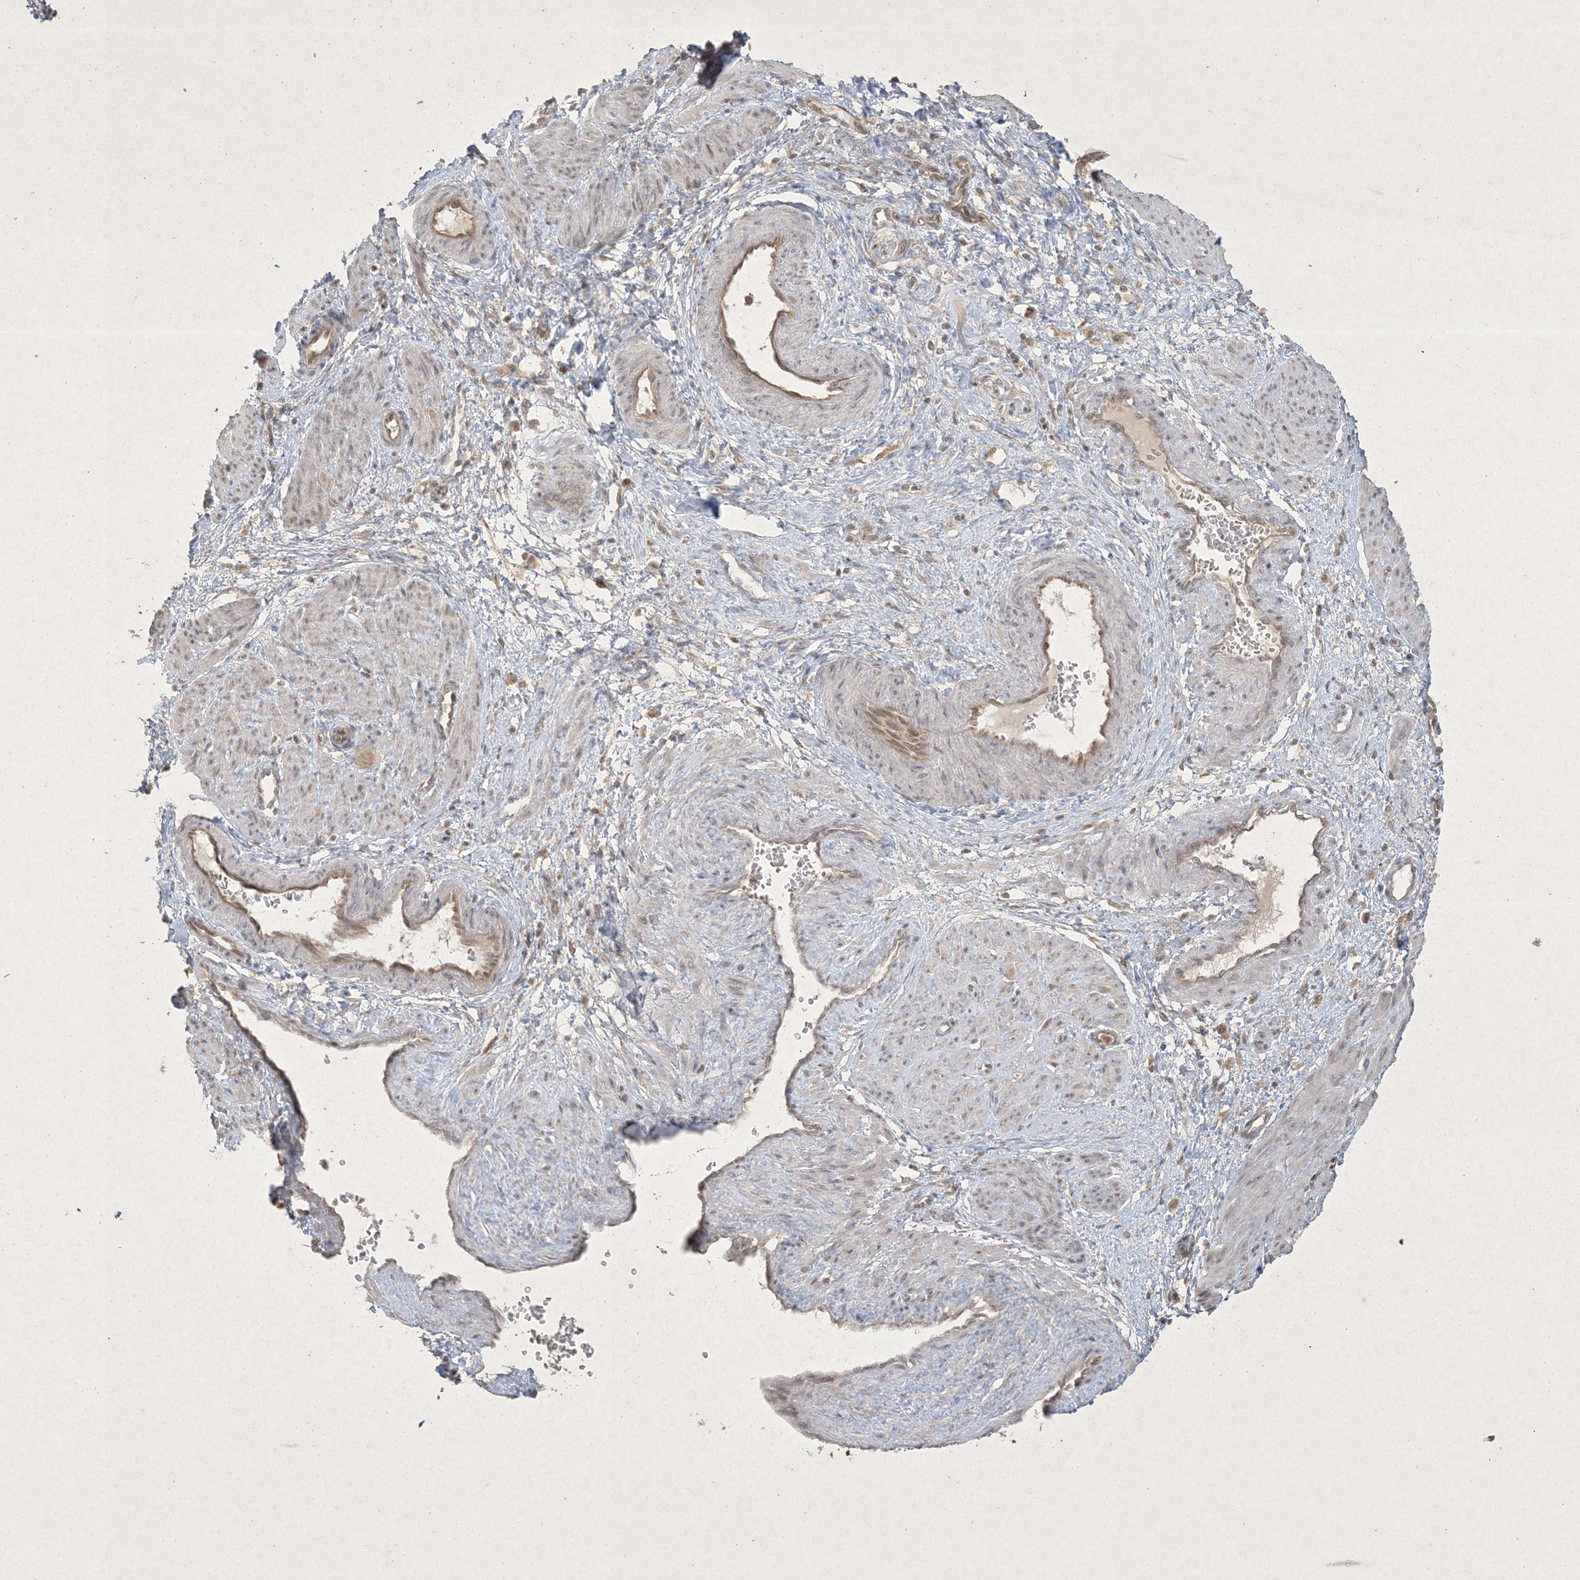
{"staining": {"intensity": "weak", "quantity": "25%-75%", "location": "nuclear"}, "tissue": "smooth muscle", "cell_type": "Smooth muscle cells", "image_type": "normal", "snomed": [{"axis": "morphology", "description": "Normal tissue, NOS"}, {"axis": "topography", "description": "Endometrium"}], "caption": "Immunohistochemical staining of unremarkable smooth muscle shows low levels of weak nuclear staining in approximately 25%-75% of smooth muscle cells. The protein of interest is shown in brown color, while the nuclei are stained blue.", "gene": "NRBP2", "patient": {"sex": "female", "age": 33}}